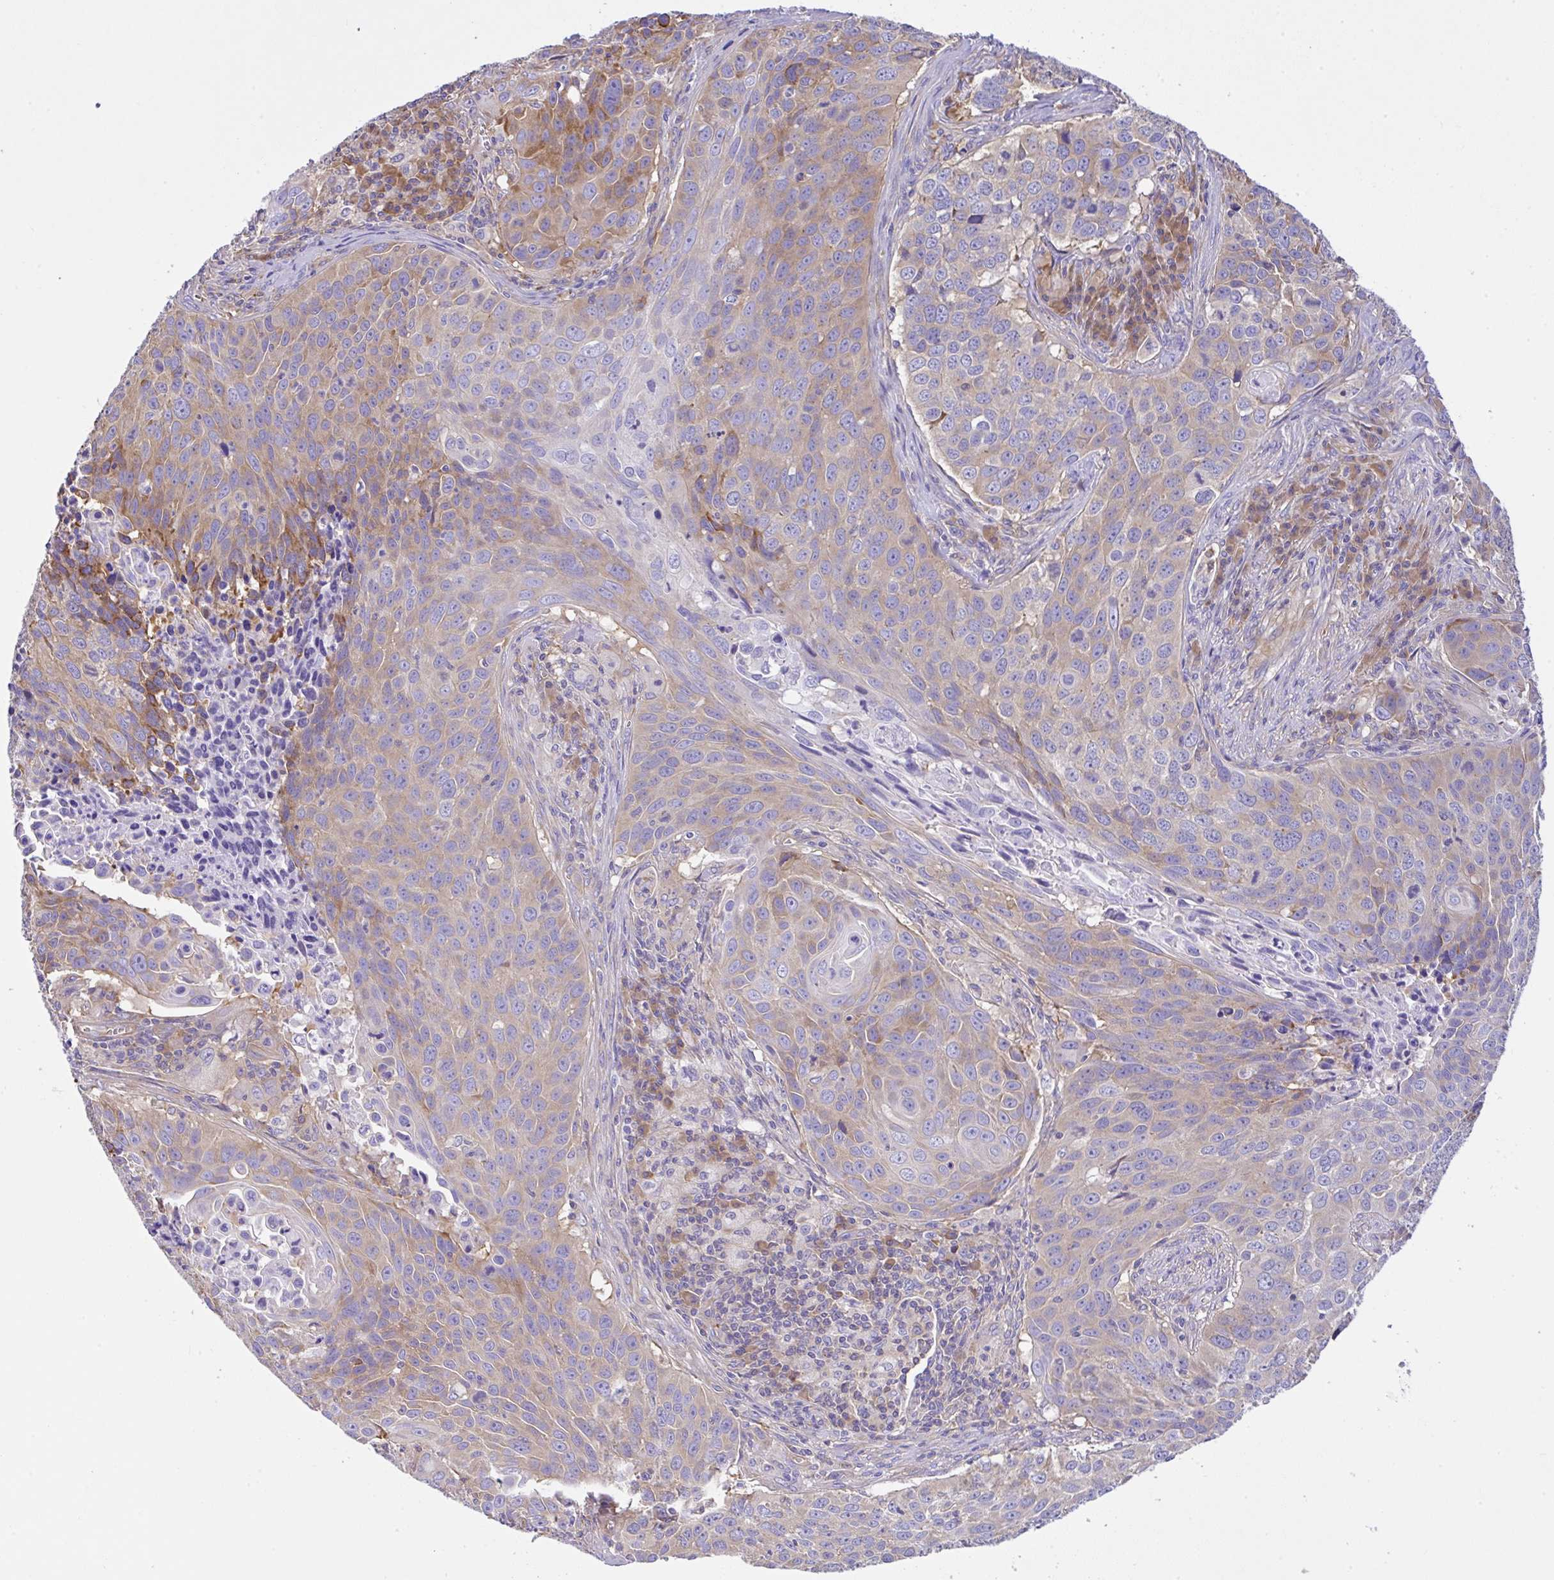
{"staining": {"intensity": "weak", "quantity": "25%-75%", "location": "cytoplasmic/membranous"}, "tissue": "lung cancer", "cell_type": "Tumor cells", "image_type": "cancer", "snomed": [{"axis": "morphology", "description": "Squamous cell carcinoma, NOS"}, {"axis": "topography", "description": "Lung"}], "caption": "Immunohistochemical staining of human lung cancer (squamous cell carcinoma) displays low levels of weak cytoplasmic/membranous positivity in about 25%-75% of tumor cells.", "gene": "GFPT2", "patient": {"sex": "male", "age": 78}}